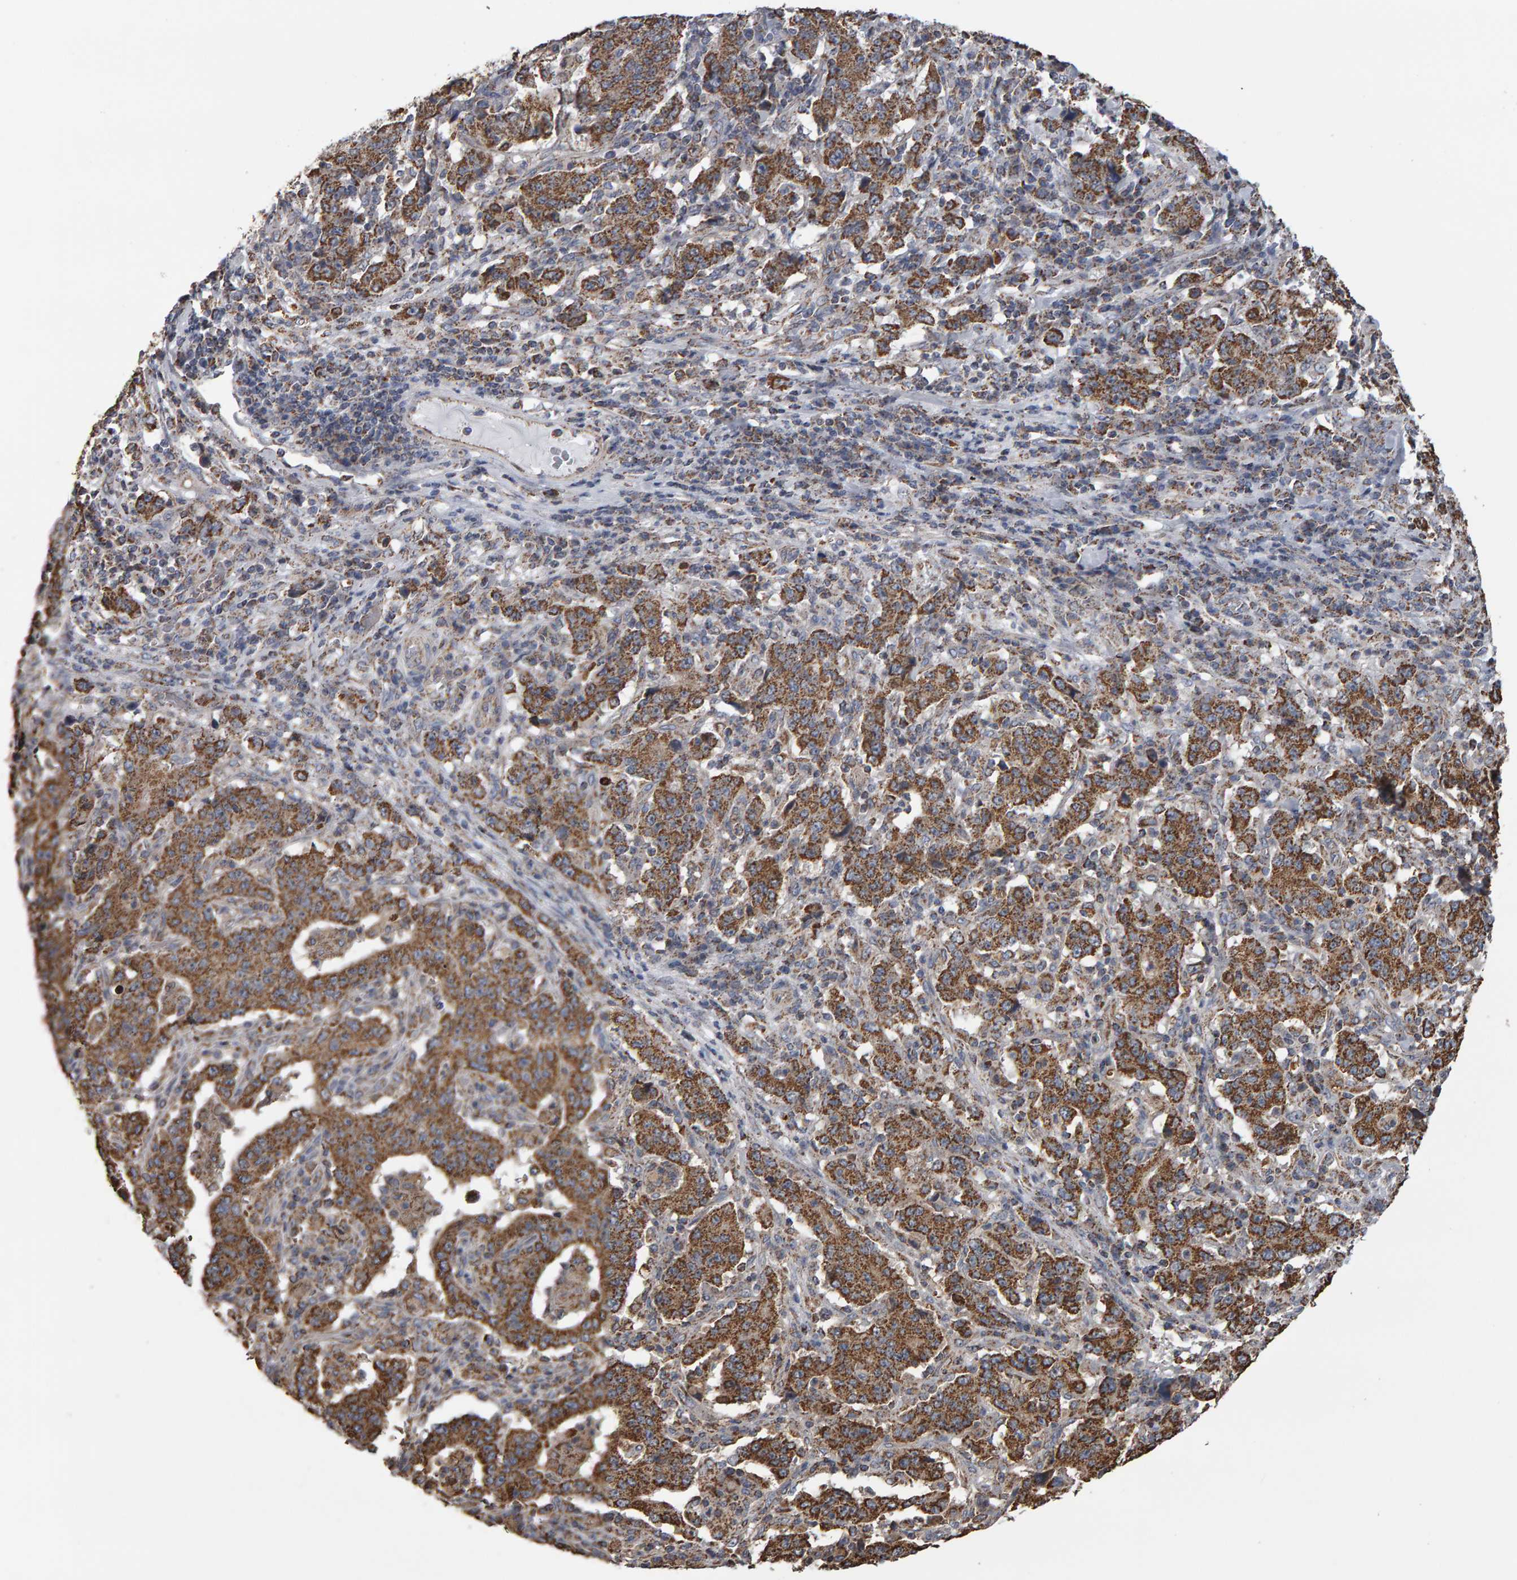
{"staining": {"intensity": "moderate", "quantity": ">75%", "location": "cytoplasmic/membranous"}, "tissue": "stomach cancer", "cell_type": "Tumor cells", "image_type": "cancer", "snomed": [{"axis": "morphology", "description": "Normal tissue, NOS"}, {"axis": "morphology", "description": "Adenocarcinoma, NOS"}, {"axis": "topography", "description": "Stomach, upper"}, {"axis": "topography", "description": "Stomach"}], "caption": "Stomach cancer stained for a protein reveals moderate cytoplasmic/membranous positivity in tumor cells. The protein is stained brown, and the nuclei are stained in blue (DAB (3,3'-diaminobenzidine) IHC with brightfield microscopy, high magnification).", "gene": "TOM1L1", "patient": {"sex": "male", "age": 59}}